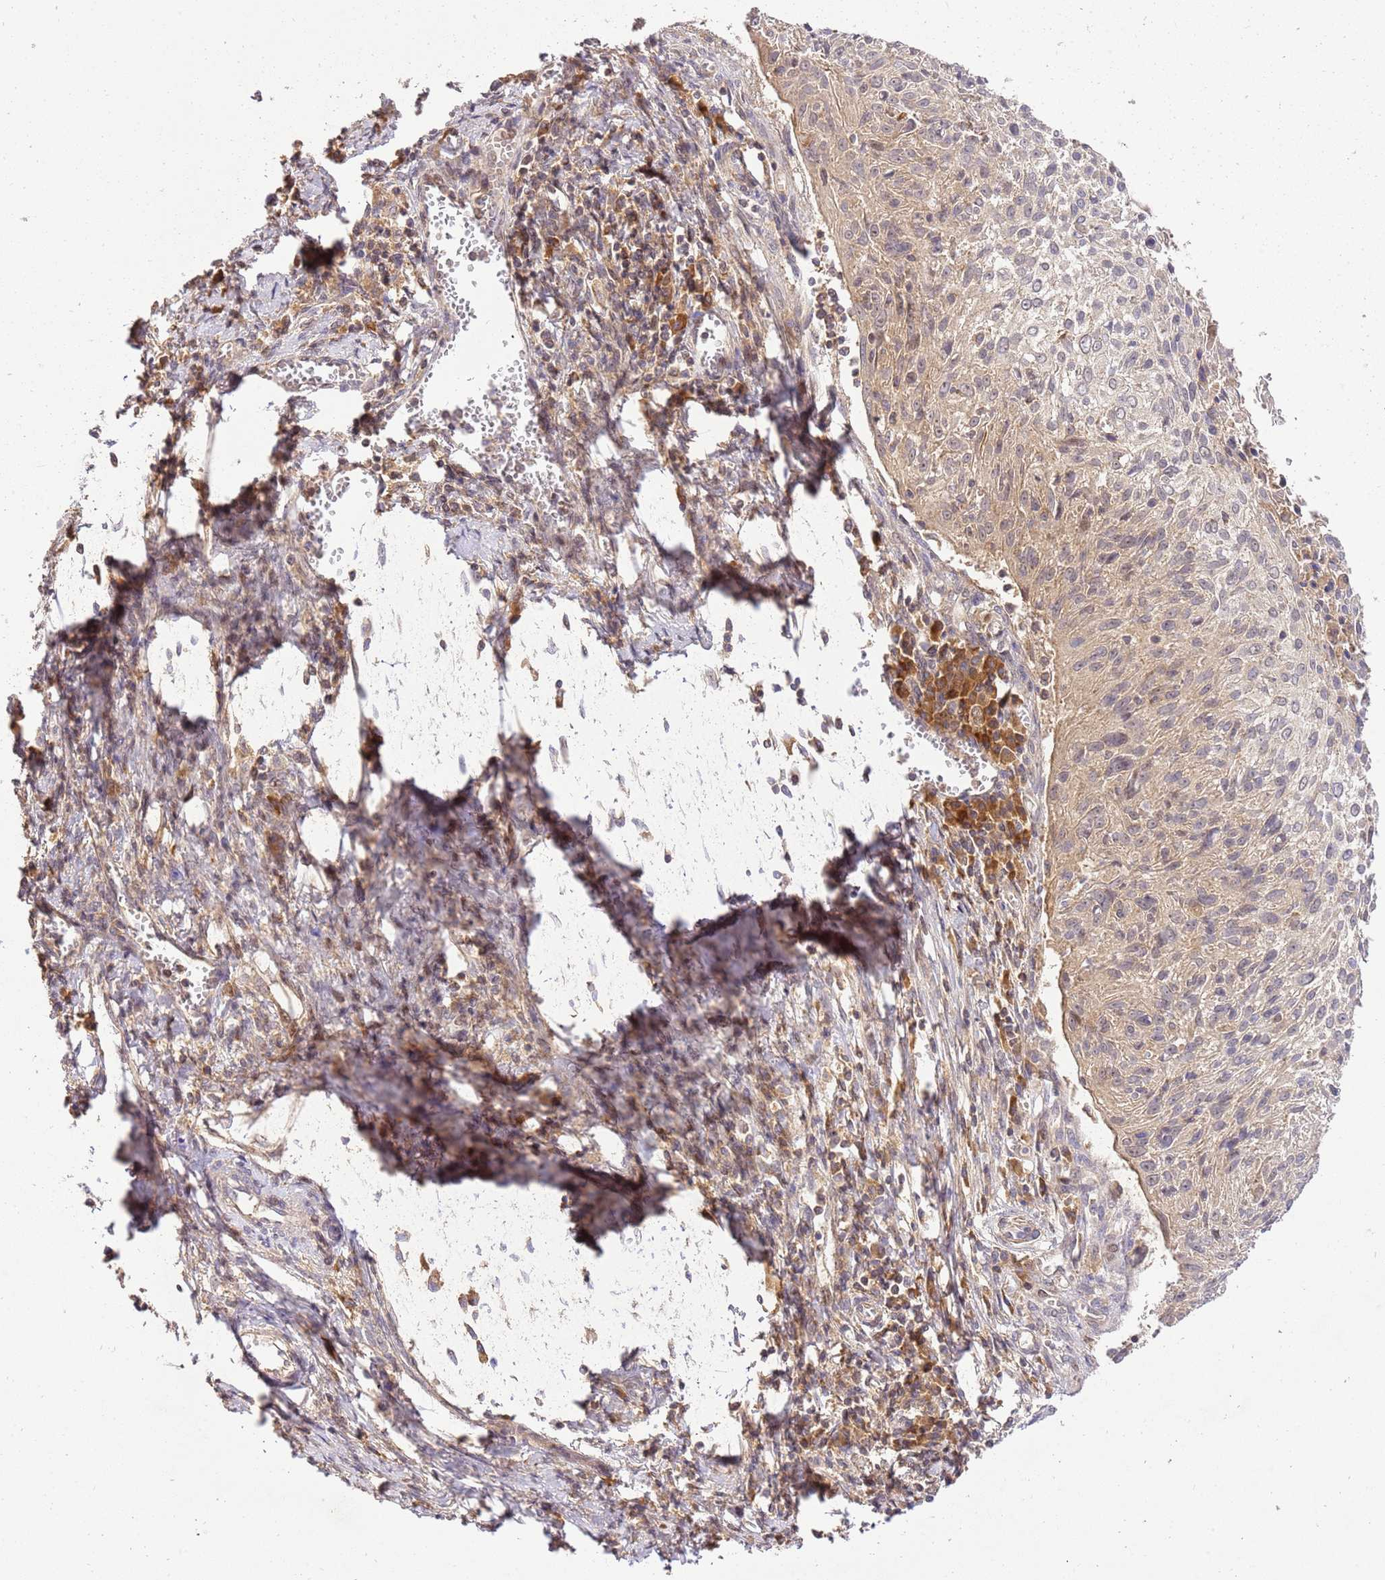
{"staining": {"intensity": "weak", "quantity": "<25%", "location": "cytoplasmic/membranous"}, "tissue": "cervical cancer", "cell_type": "Tumor cells", "image_type": "cancer", "snomed": [{"axis": "morphology", "description": "Squamous cell carcinoma, NOS"}, {"axis": "topography", "description": "Cervix"}], "caption": "Photomicrograph shows no significant protein expression in tumor cells of cervical cancer.", "gene": "GAREM1", "patient": {"sex": "female", "age": 51}}